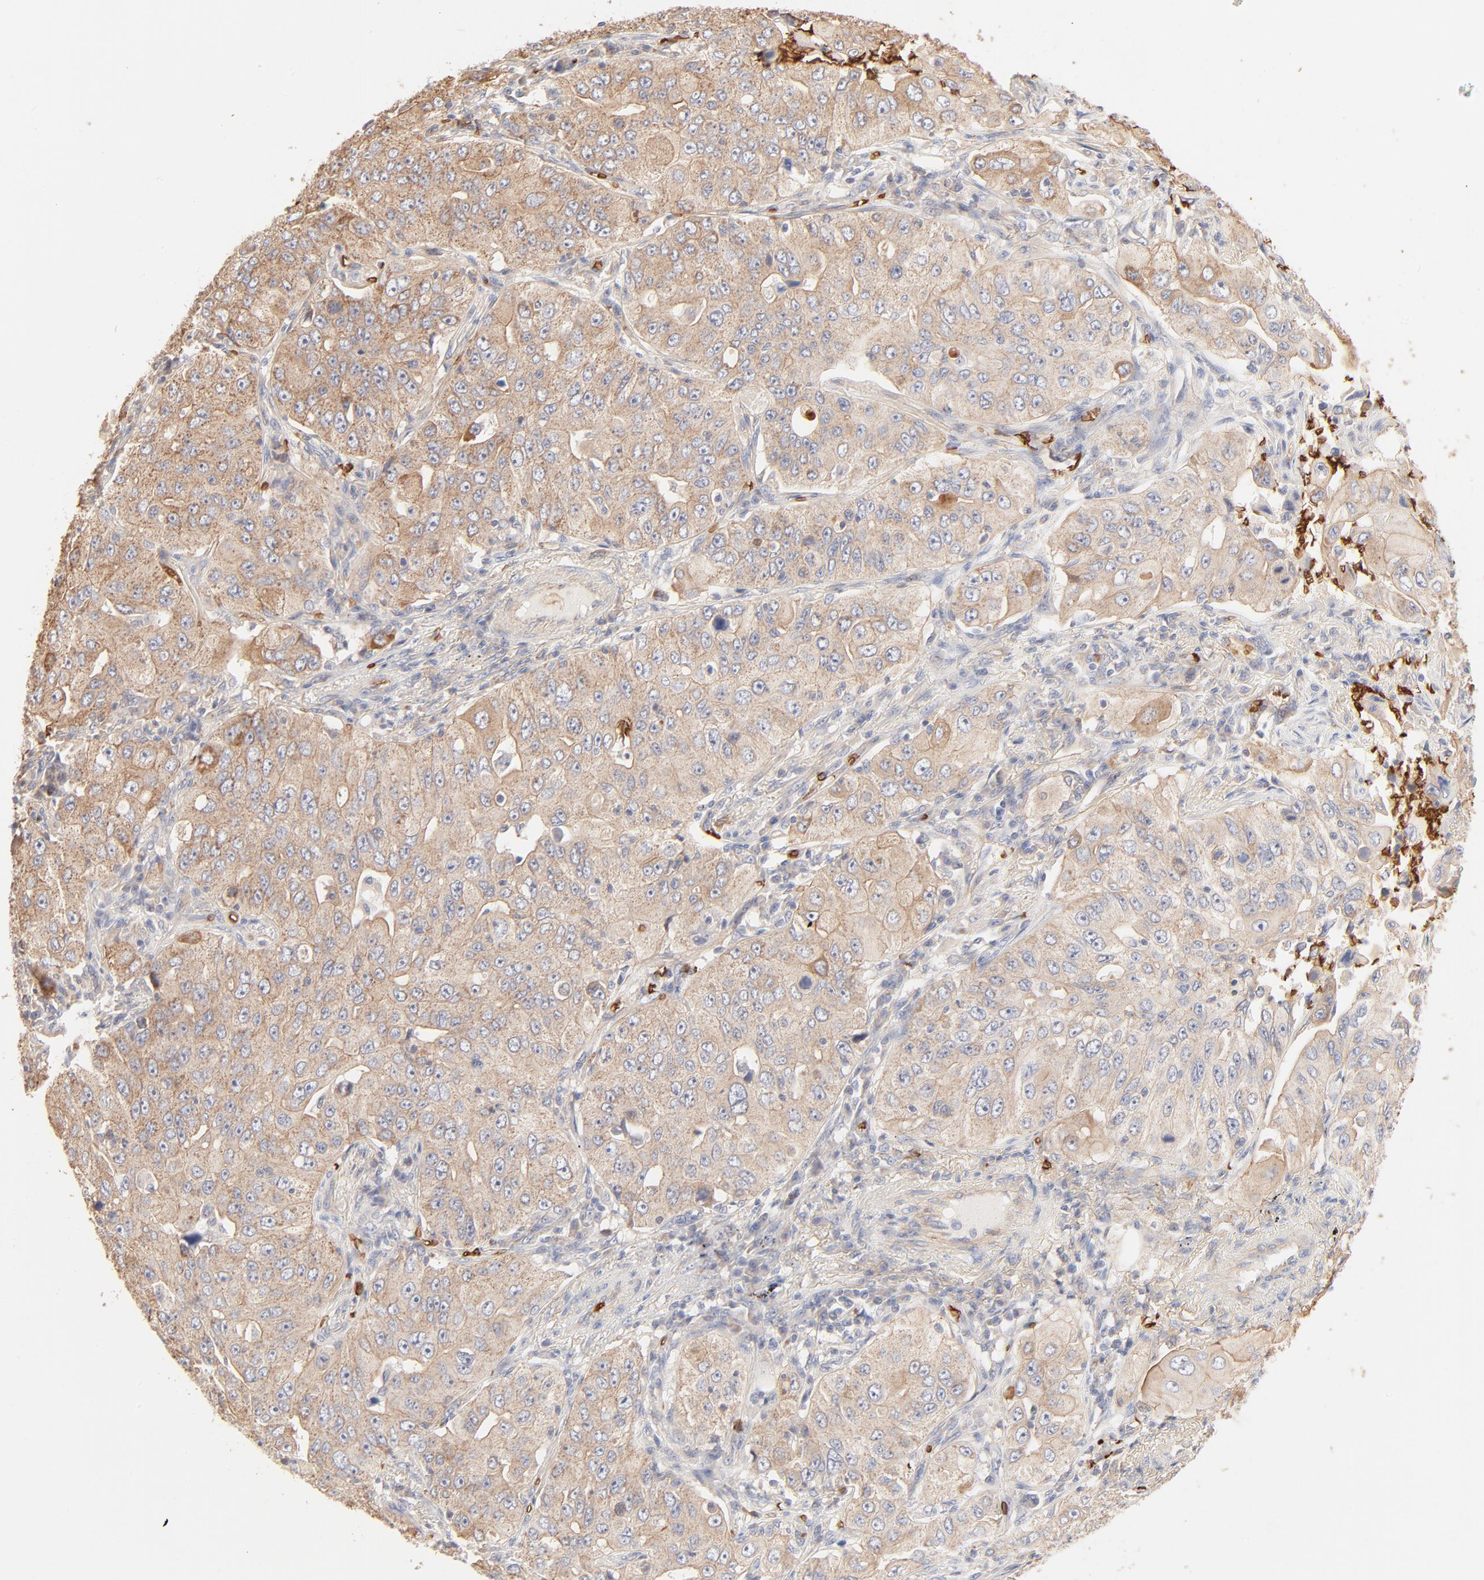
{"staining": {"intensity": "weak", "quantity": ">75%", "location": "cytoplasmic/membranous"}, "tissue": "lung cancer", "cell_type": "Tumor cells", "image_type": "cancer", "snomed": [{"axis": "morphology", "description": "Adenocarcinoma, NOS"}, {"axis": "topography", "description": "Lung"}], "caption": "Human lung adenocarcinoma stained with a brown dye shows weak cytoplasmic/membranous positive expression in about >75% of tumor cells.", "gene": "SPTB", "patient": {"sex": "male", "age": 84}}